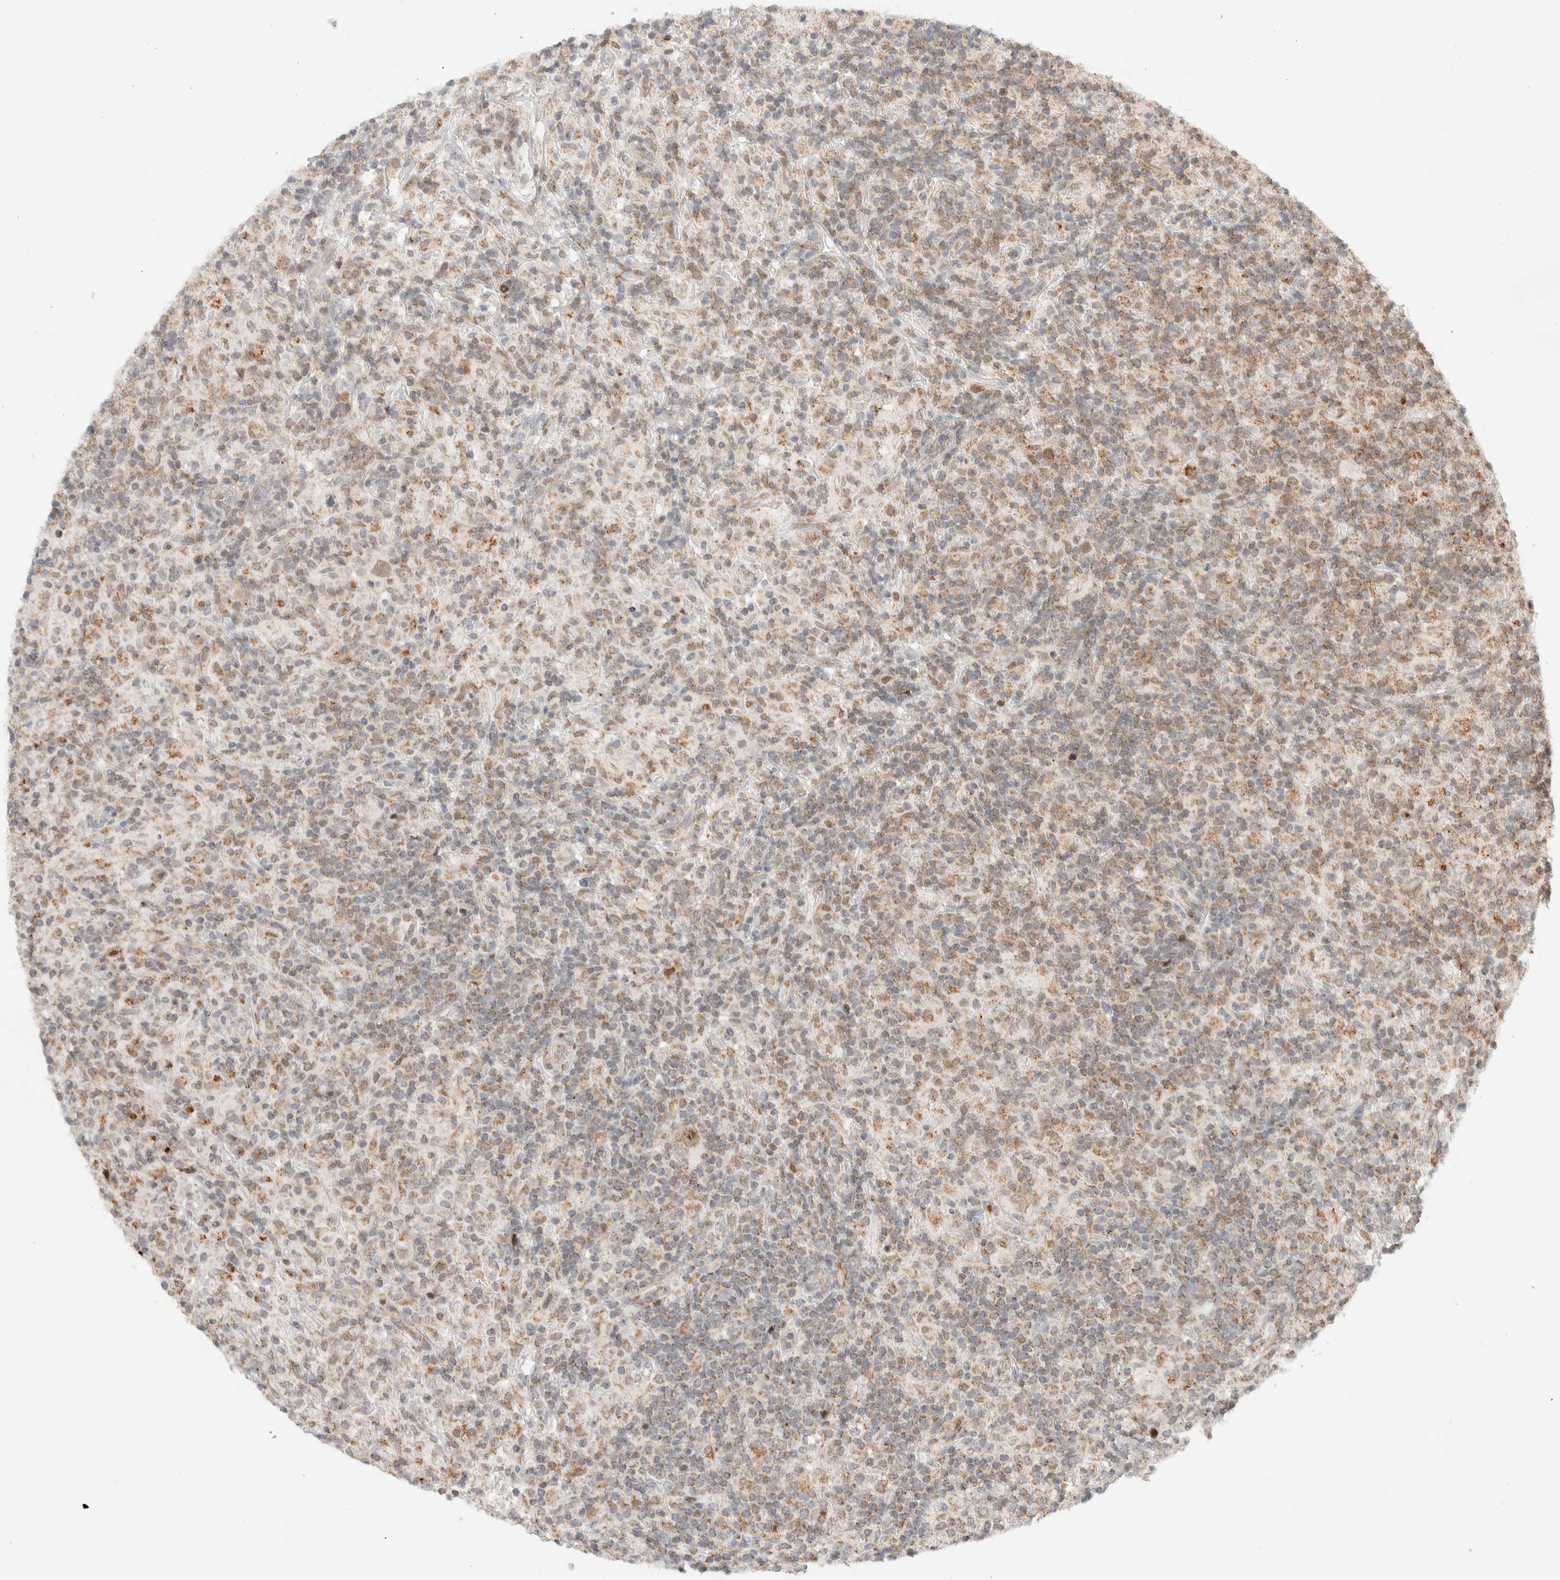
{"staining": {"intensity": "weak", "quantity": "25%-75%", "location": "nuclear"}, "tissue": "lymphoma", "cell_type": "Tumor cells", "image_type": "cancer", "snomed": [{"axis": "morphology", "description": "Hodgkin's disease, NOS"}, {"axis": "topography", "description": "Lymph node"}], "caption": "Protein staining of Hodgkin's disease tissue shows weak nuclear positivity in approximately 25%-75% of tumor cells. (DAB (3,3'-diaminobenzidine) IHC with brightfield microscopy, high magnification).", "gene": "TSPAN32", "patient": {"sex": "male", "age": 70}}